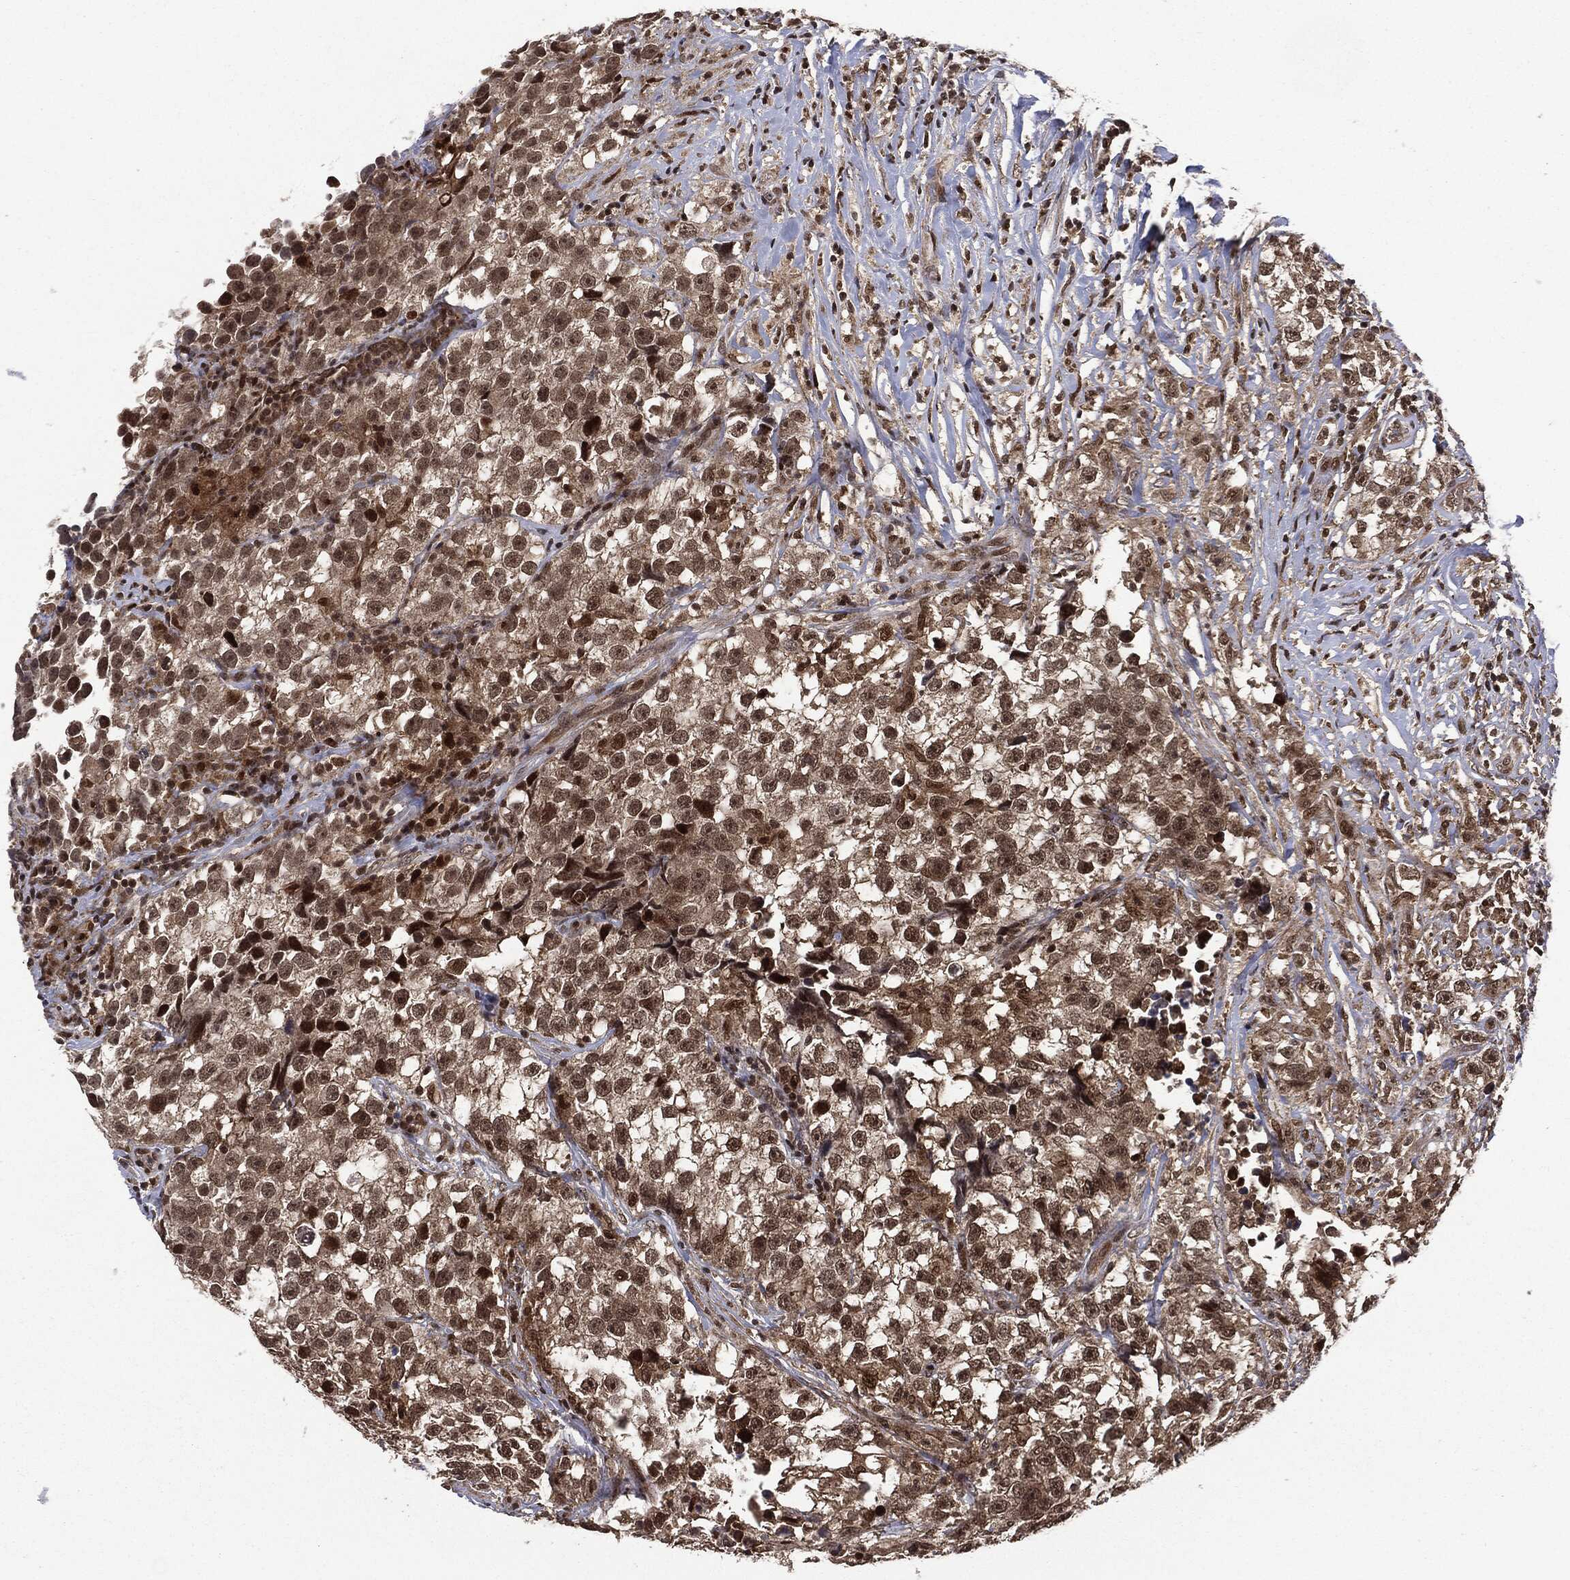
{"staining": {"intensity": "moderate", "quantity": "25%-75%", "location": "cytoplasmic/membranous,nuclear"}, "tissue": "testis cancer", "cell_type": "Tumor cells", "image_type": "cancer", "snomed": [{"axis": "morphology", "description": "Seminoma, NOS"}, {"axis": "topography", "description": "Testis"}], "caption": "Protein positivity by IHC exhibits moderate cytoplasmic/membranous and nuclear staining in approximately 25%-75% of tumor cells in testis cancer. The staining was performed using DAB to visualize the protein expression in brown, while the nuclei were stained in blue with hematoxylin (Magnification: 20x).", "gene": "PTPA", "patient": {"sex": "male", "age": 46}}